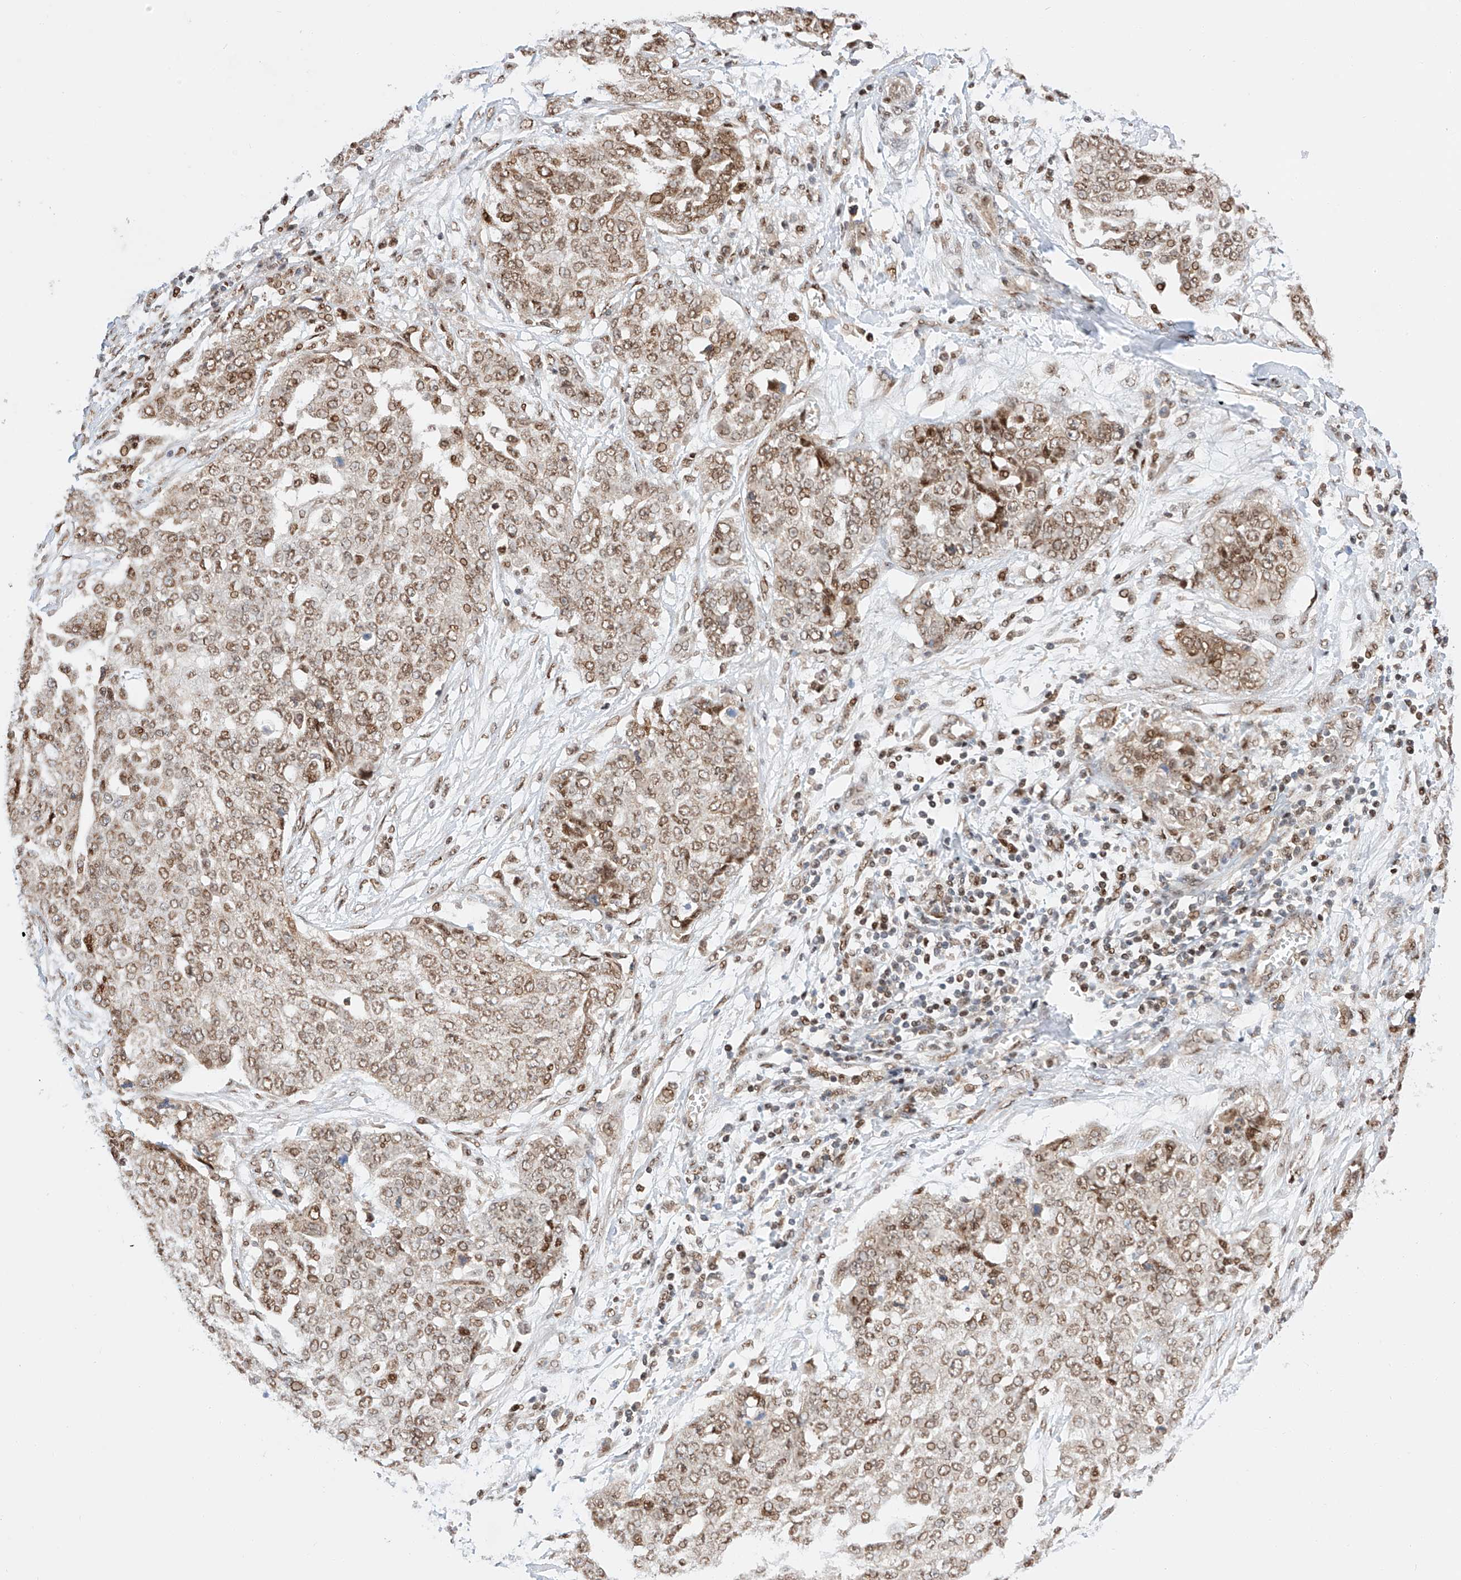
{"staining": {"intensity": "moderate", "quantity": ">75%", "location": "nuclear"}, "tissue": "ovarian cancer", "cell_type": "Tumor cells", "image_type": "cancer", "snomed": [{"axis": "morphology", "description": "Cystadenocarcinoma, serous, NOS"}, {"axis": "topography", "description": "Soft tissue"}, {"axis": "topography", "description": "Ovary"}], "caption": "Immunohistochemistry (DAB (3,3'-diaminobenzidine)) staining of serous cystadenocarcinoma (ovarian) reveals moderate nuclear protein positivity in about >75% of tumor cells.", "gene": "HDAC9", "patient": {"sex": "female", "age": 57}}